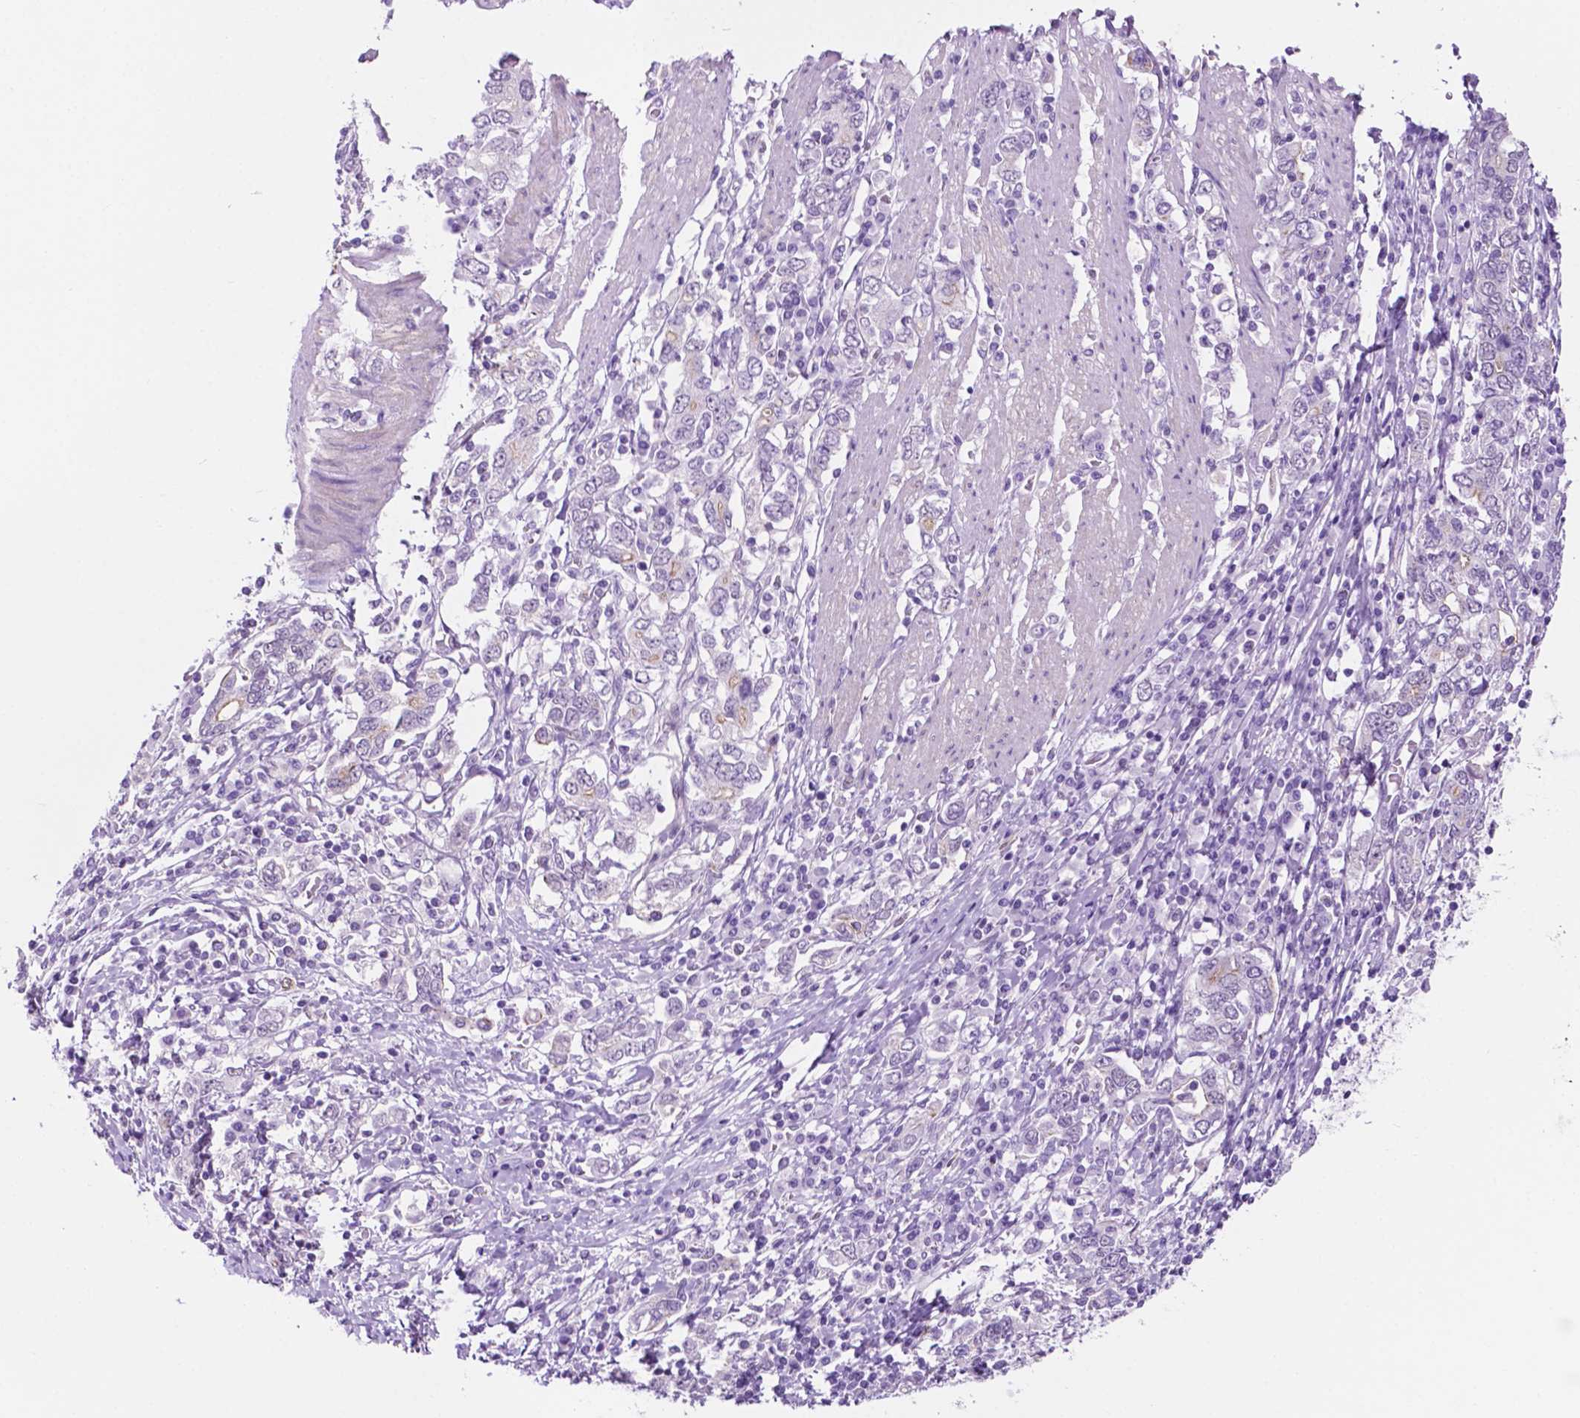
{"staining": {"intensity": "negative", "quantity": "none", "location": "none"}, "tissue": "stomach cancer", "cell_type": "Tumor cells", "image_type": "cancer", "snomed": [{"axis": "morphology", "description": "Adenocarcinoma, NOS"}, {"axis": "topography", "description": "Stomach, upper"}, {"axis": "topography", "description": "Stomach"}], "caption": "Stomach cancer stained for a protein using IHC shows no staining tumor cells.", "gene": "ACY3", "patient": {"sex": "male", "age": 62}}